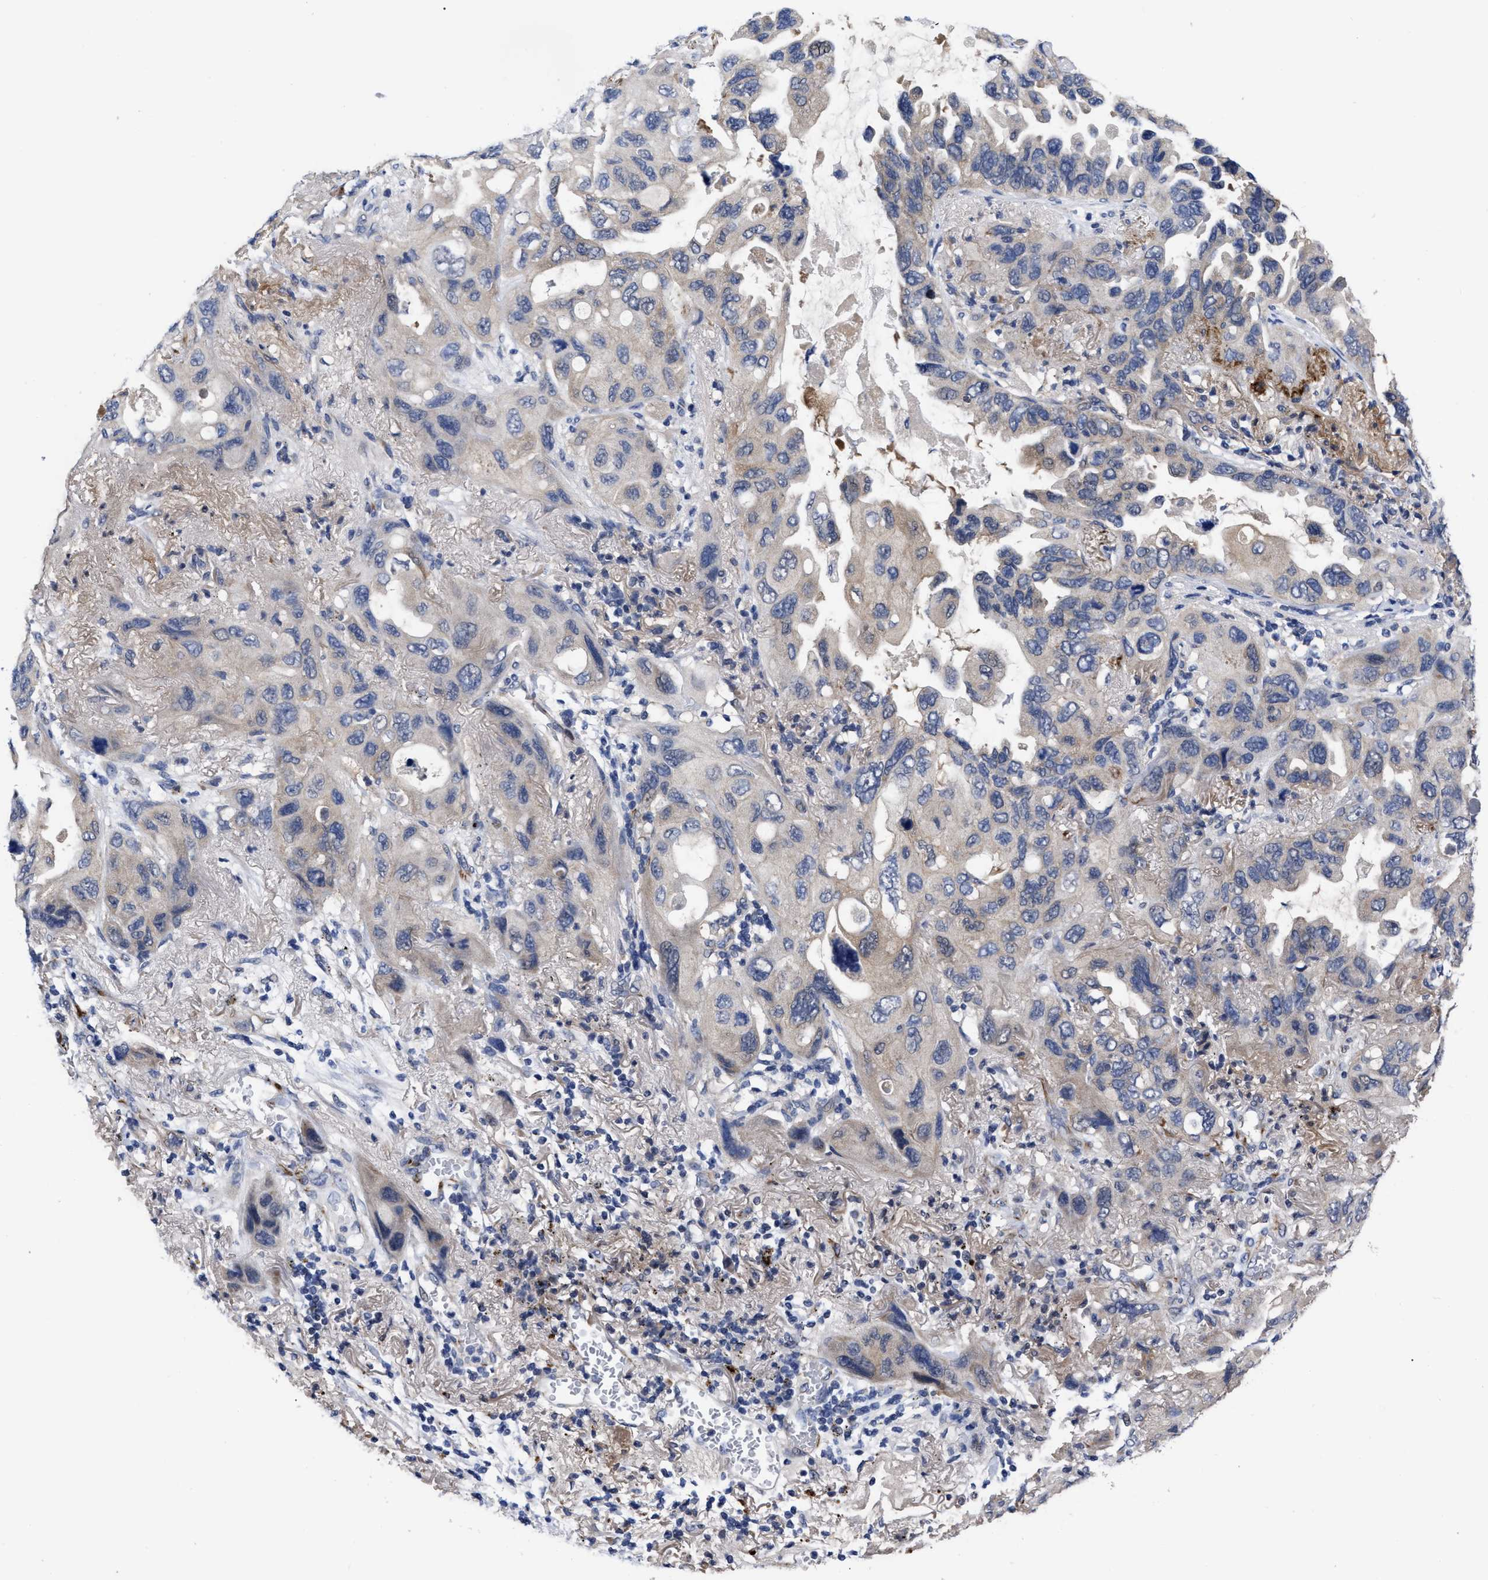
{"staining": {"intensity": "weak", "quantity": "25%-75%", "location": "cytoplasmic/membranous"}, "tissue": "lung cancer", "cell_type": "Tumor cells", "image_type": "cancer", "snomed": [{"axis": "morphology", "description": "Squamous cell carcinoma, NOS"}, {"axis": "topography", "description": "Lung"}], "caption": "Squamous cell carcinoma (lung) stained with immunohistochemistry shows weak cytoplasmic/membranous staining in approximately 25%-75% of tumor cells.", "gene": "CCN5", "patient": {"sex": "female", "age": 73}}